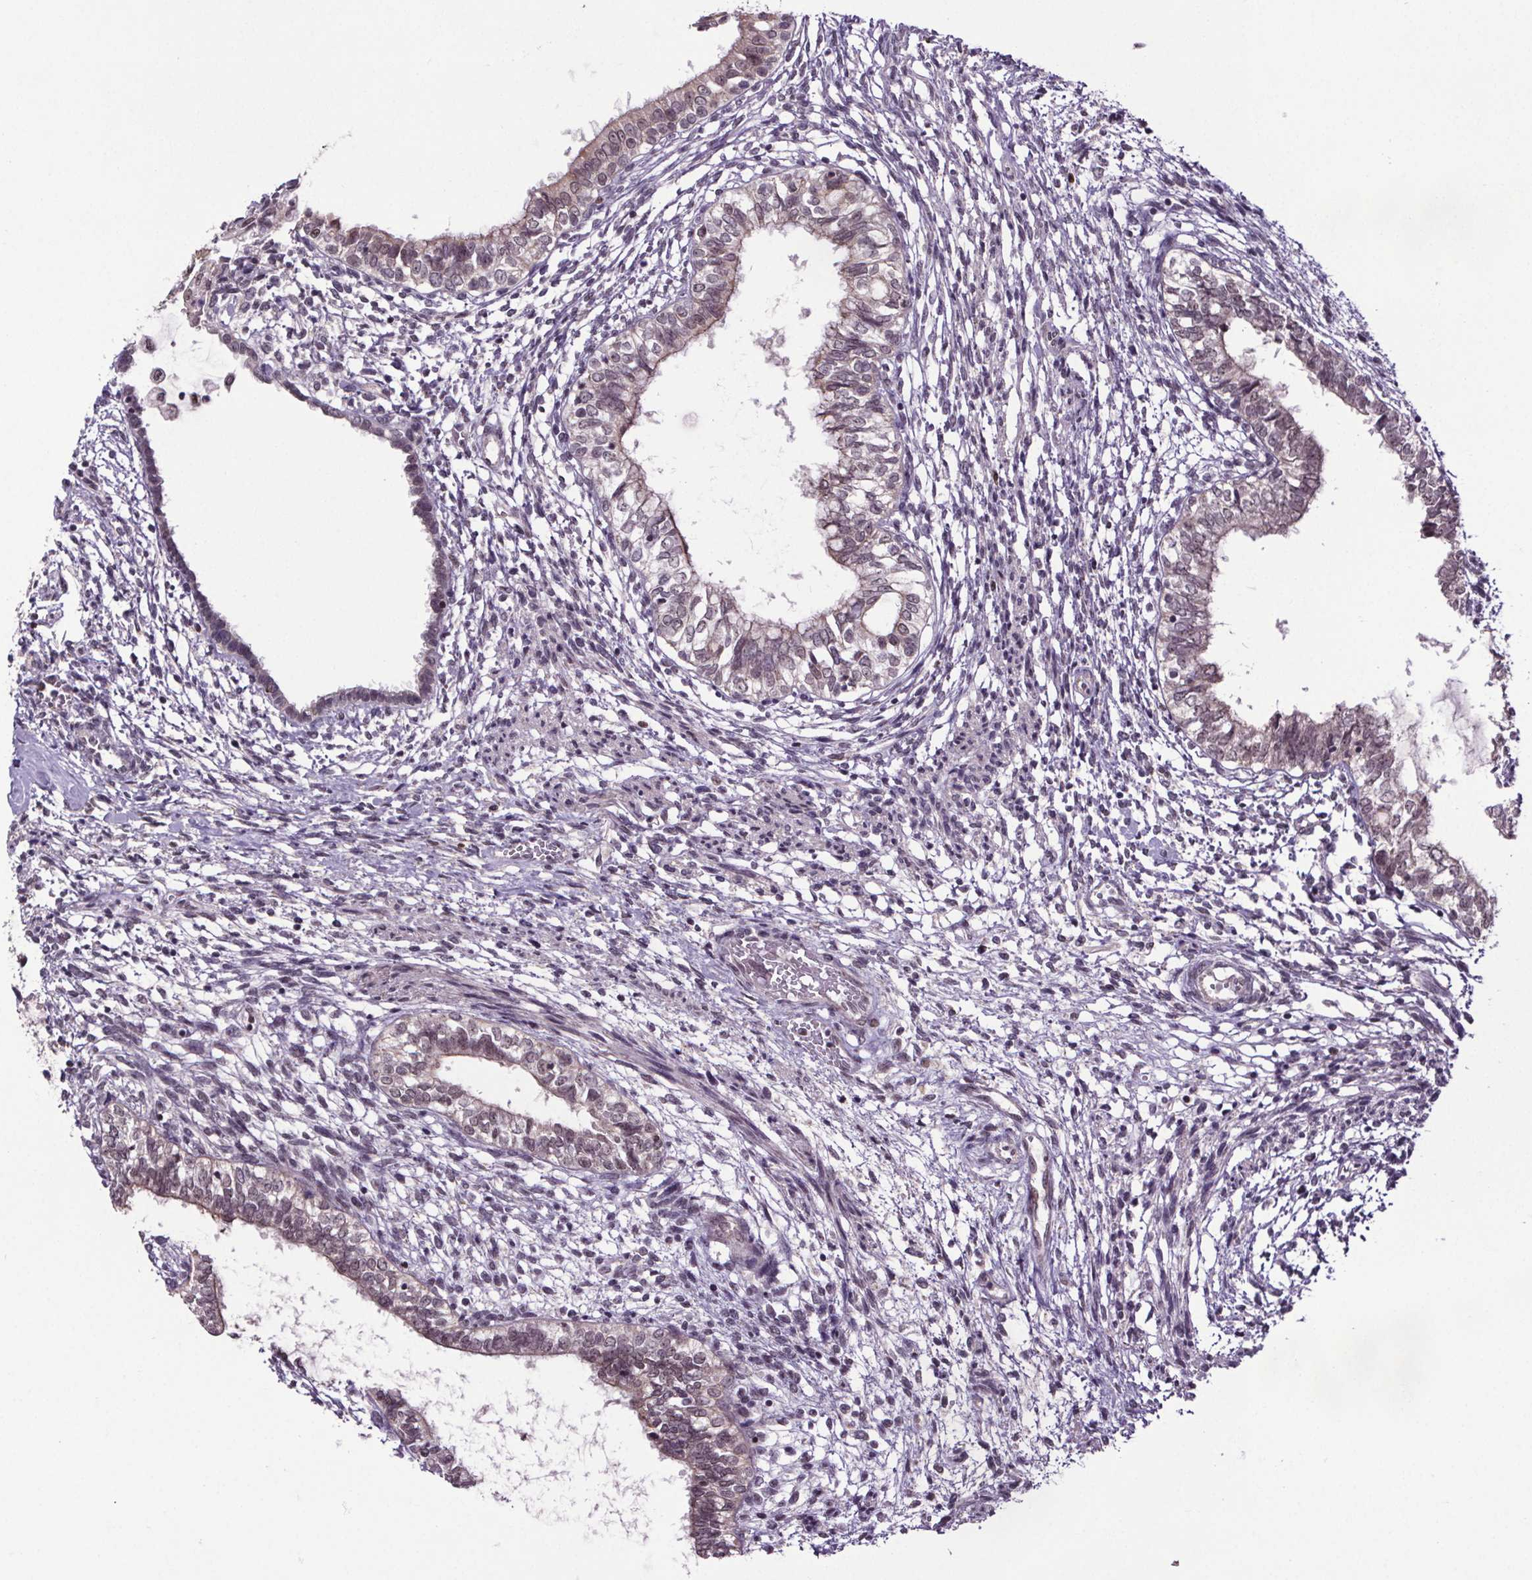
{"staining": {"intensity": "weak", "quantity": "<25%", "location": "cytoplasmic/membranous,nuclear"}, "tissue": "testis cancer", "cell_type": "Tumor cells", "image_type": "cancer", "snomed": [{"axis": "morphology", "description": "Carcinoma, Embryonal, NOS"}, {"axis": "topography", "description": "Testis"}], "caption": "Tumor cells are negative for brown protein staining in testis embryonal carcinoma. The staining was performed using DAB (3,3'-diaminobenzidine) to visualize the protein expression in brown, while the nuclei were stained in blue with hematoxylin (Magnification: 20x).", "gene": "ATMIN", "patient": {"sex": "male", "age": 37}}